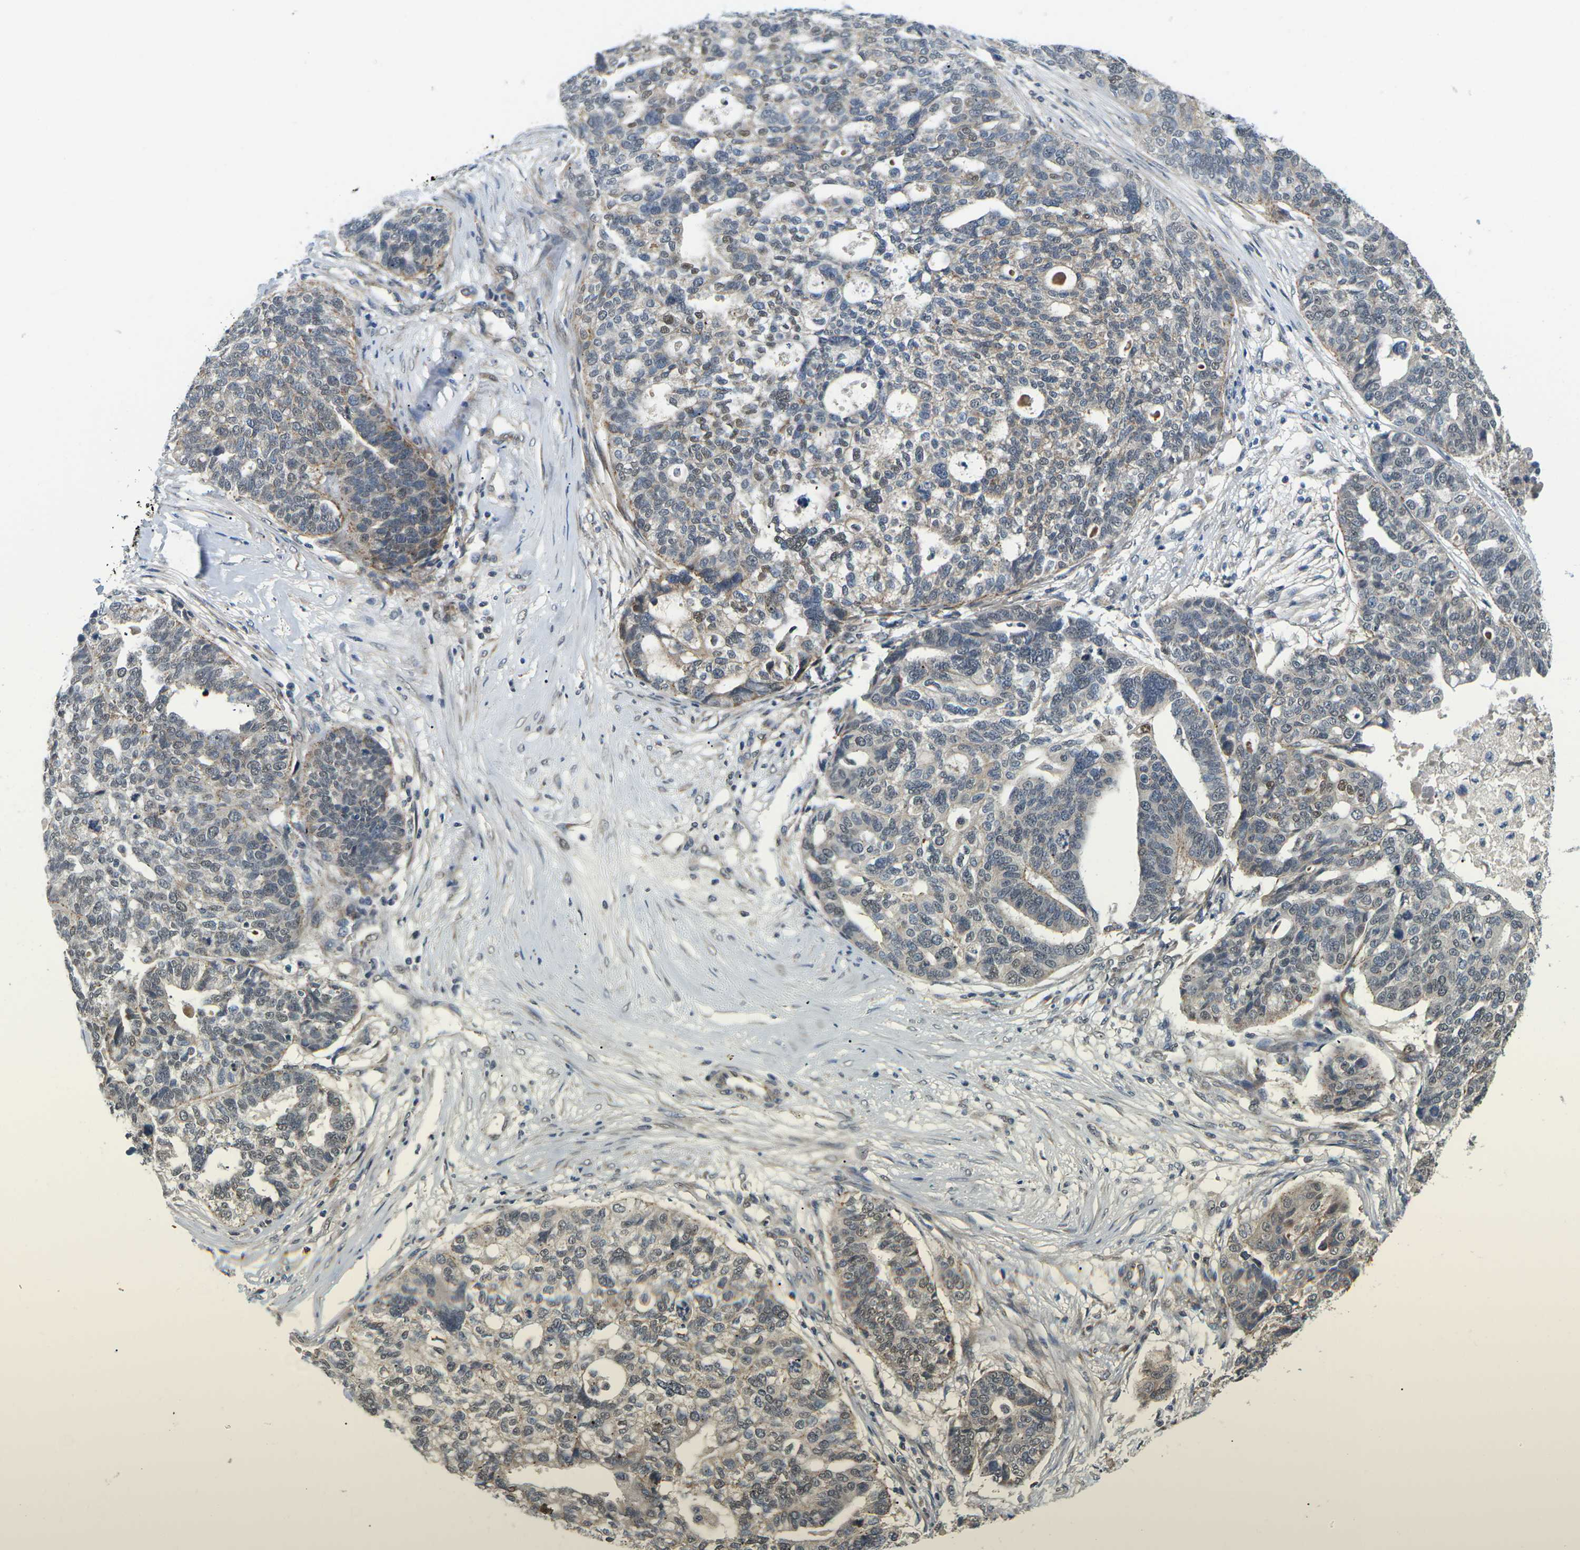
{"staining": {"intensity": "weak", "quantity": "25%-75%", "location": "nuclear"}, "tissue": "ovarian cancer", "cell_type": "Tumor cells", "image_type": "cancer", "snomed": [{"axis": "morphology", "description": "Cystadenocarcinoma, serous, NOS"}, {"axis": "topography", "description": "Ovary"}], "caption": "Serous cystadenocarcinoma (ovarian) was stained to show a protein in brown. There is low levels of weak nuclear expression in approximately 25%-75% of tumor cells.", "gene": "ERBB4", "patient": {"sex": "female", "age": 59}}